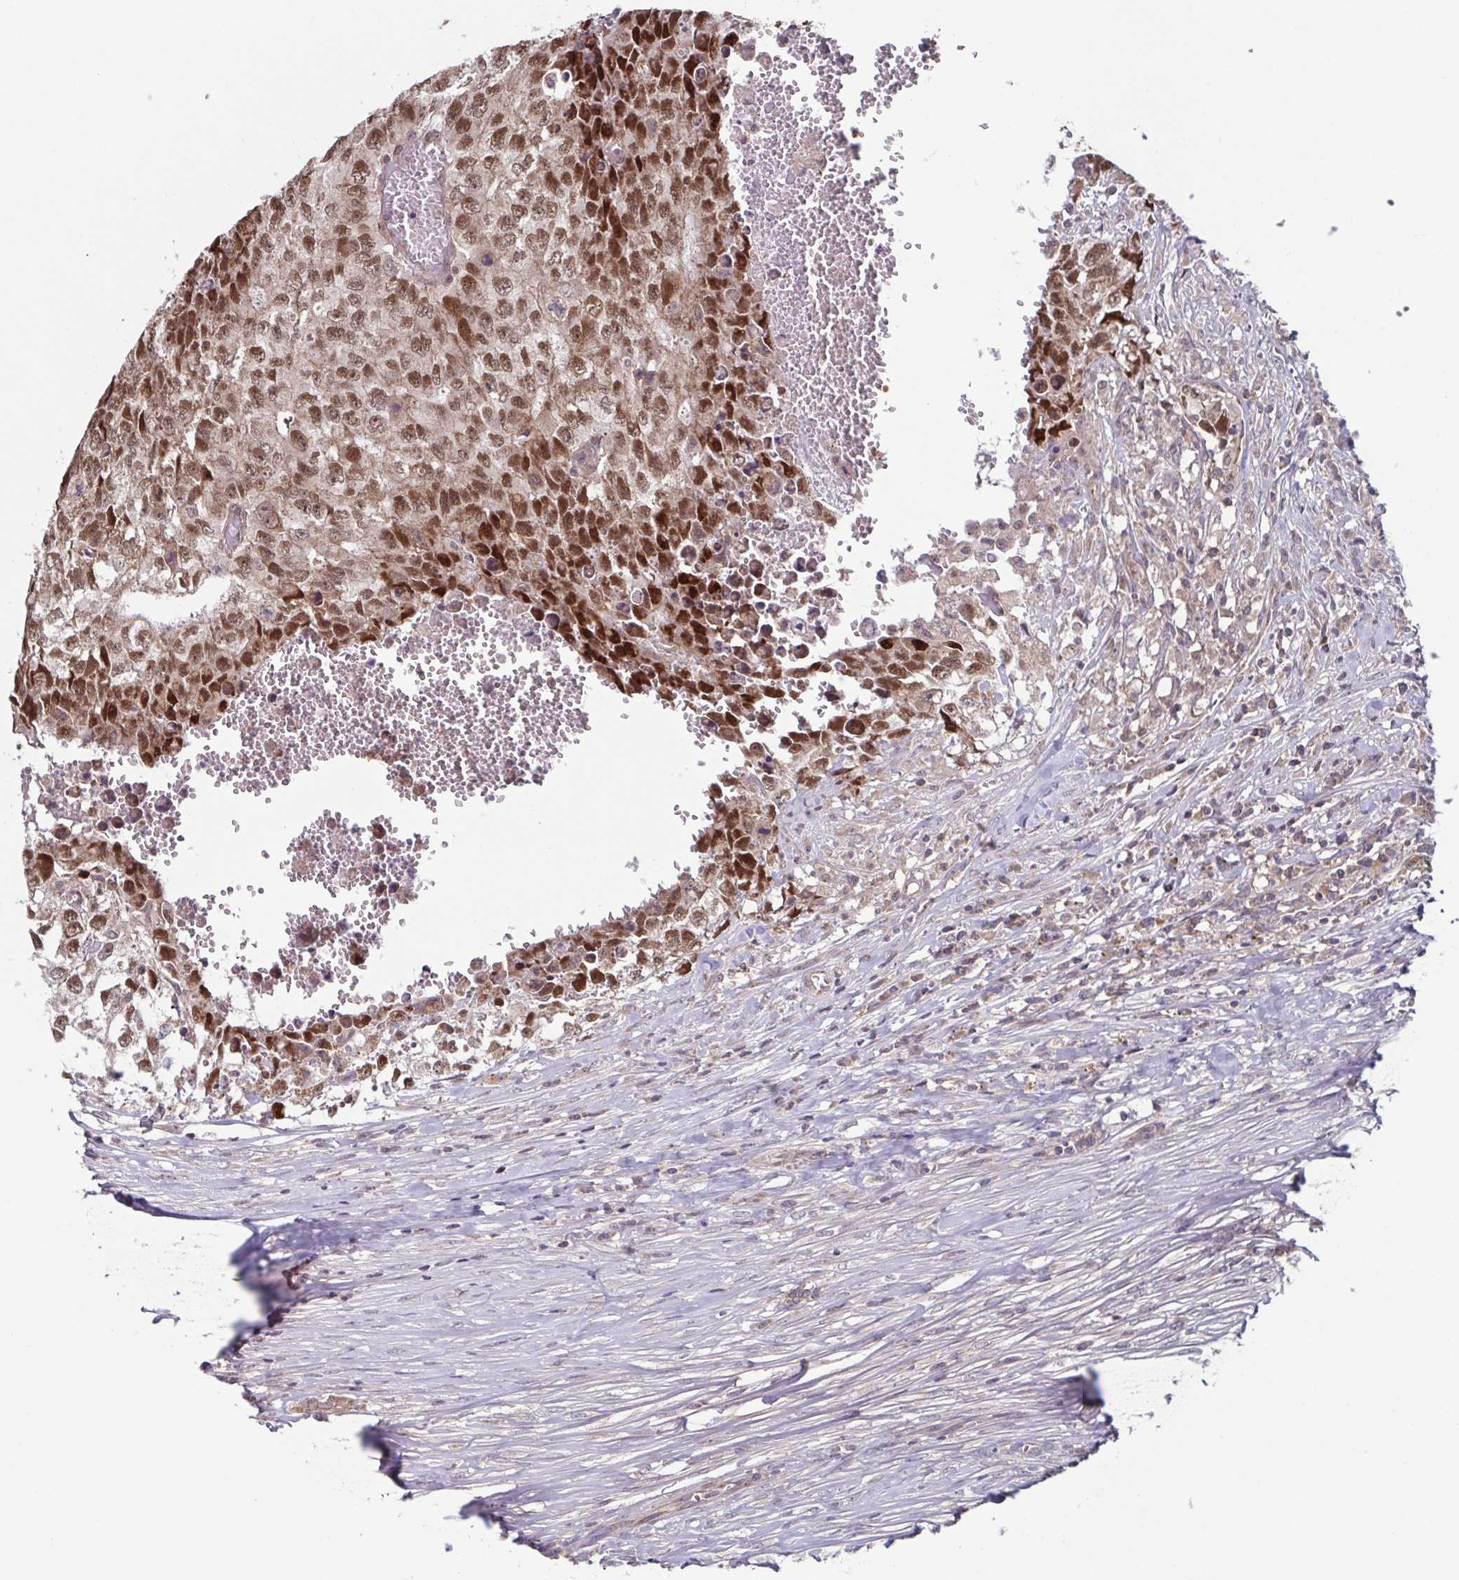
{"staining": {"intensity": "strong", "quantity": ">75%", "location": "nuclear"}, "tissue": "testis cancer", "cell_type": "Tumor cells", "image_type": "cancer", "snomed": [{"axis": "morphology", "description": "Carcinoma, Embryonal, NOS"}, {"axis": "morphology", "description": "Teratoma, malignant, NOS"}, {"axis": "topography", "description": "Testis"}], "caption": "Teratoma (malignant) (testis) tissue exhibits strong nuclear positivity in approximately >75% of tumor cells (brown staining indicates protein expression, while blue staining denotes nuclei).", "gene": "TTC19", "patient": {"sex": "male", "age": 24}}